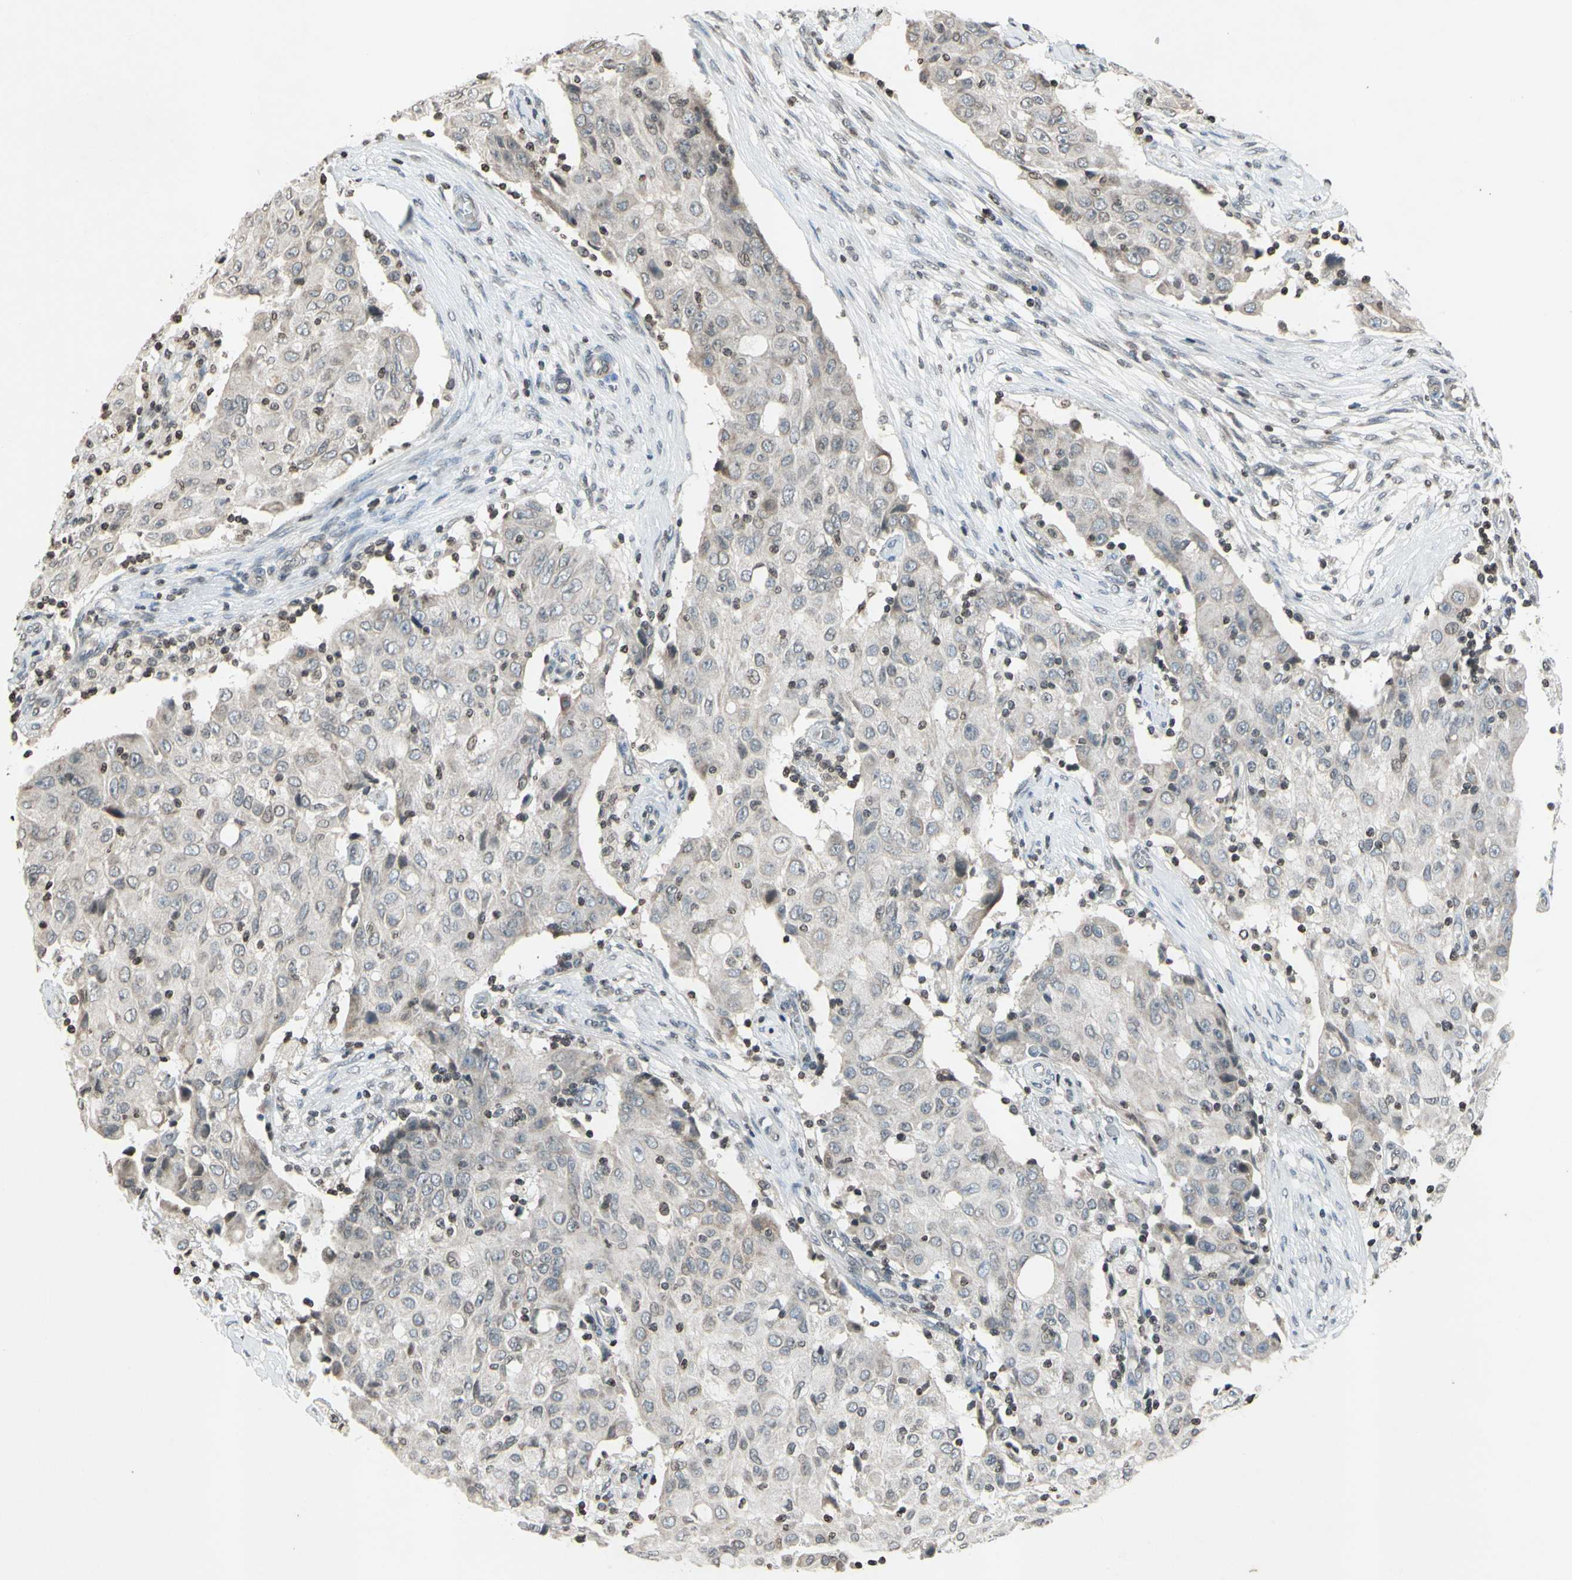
{"staining": {"intensity": "weak", "quantity": ">75%", "location": "cytoplasmic/membranous"}, "tissue": "ovarian cancer", "cell_type": "Tumor cells", "image_type": "cancer", "snomed": [{"axis": "morphology", "description": "Carcinoma, endometroid"}, {"axis": "topography", "description": "Ovary"}], "caption": "A low amount of weak cytoplasmic/membranous expression is identified in about >75% of tumor cells in endometroid carcinoma (ovarian) tissue.", "gene": "CLDN11", "patient": {"sex": "female", "age": 42}}